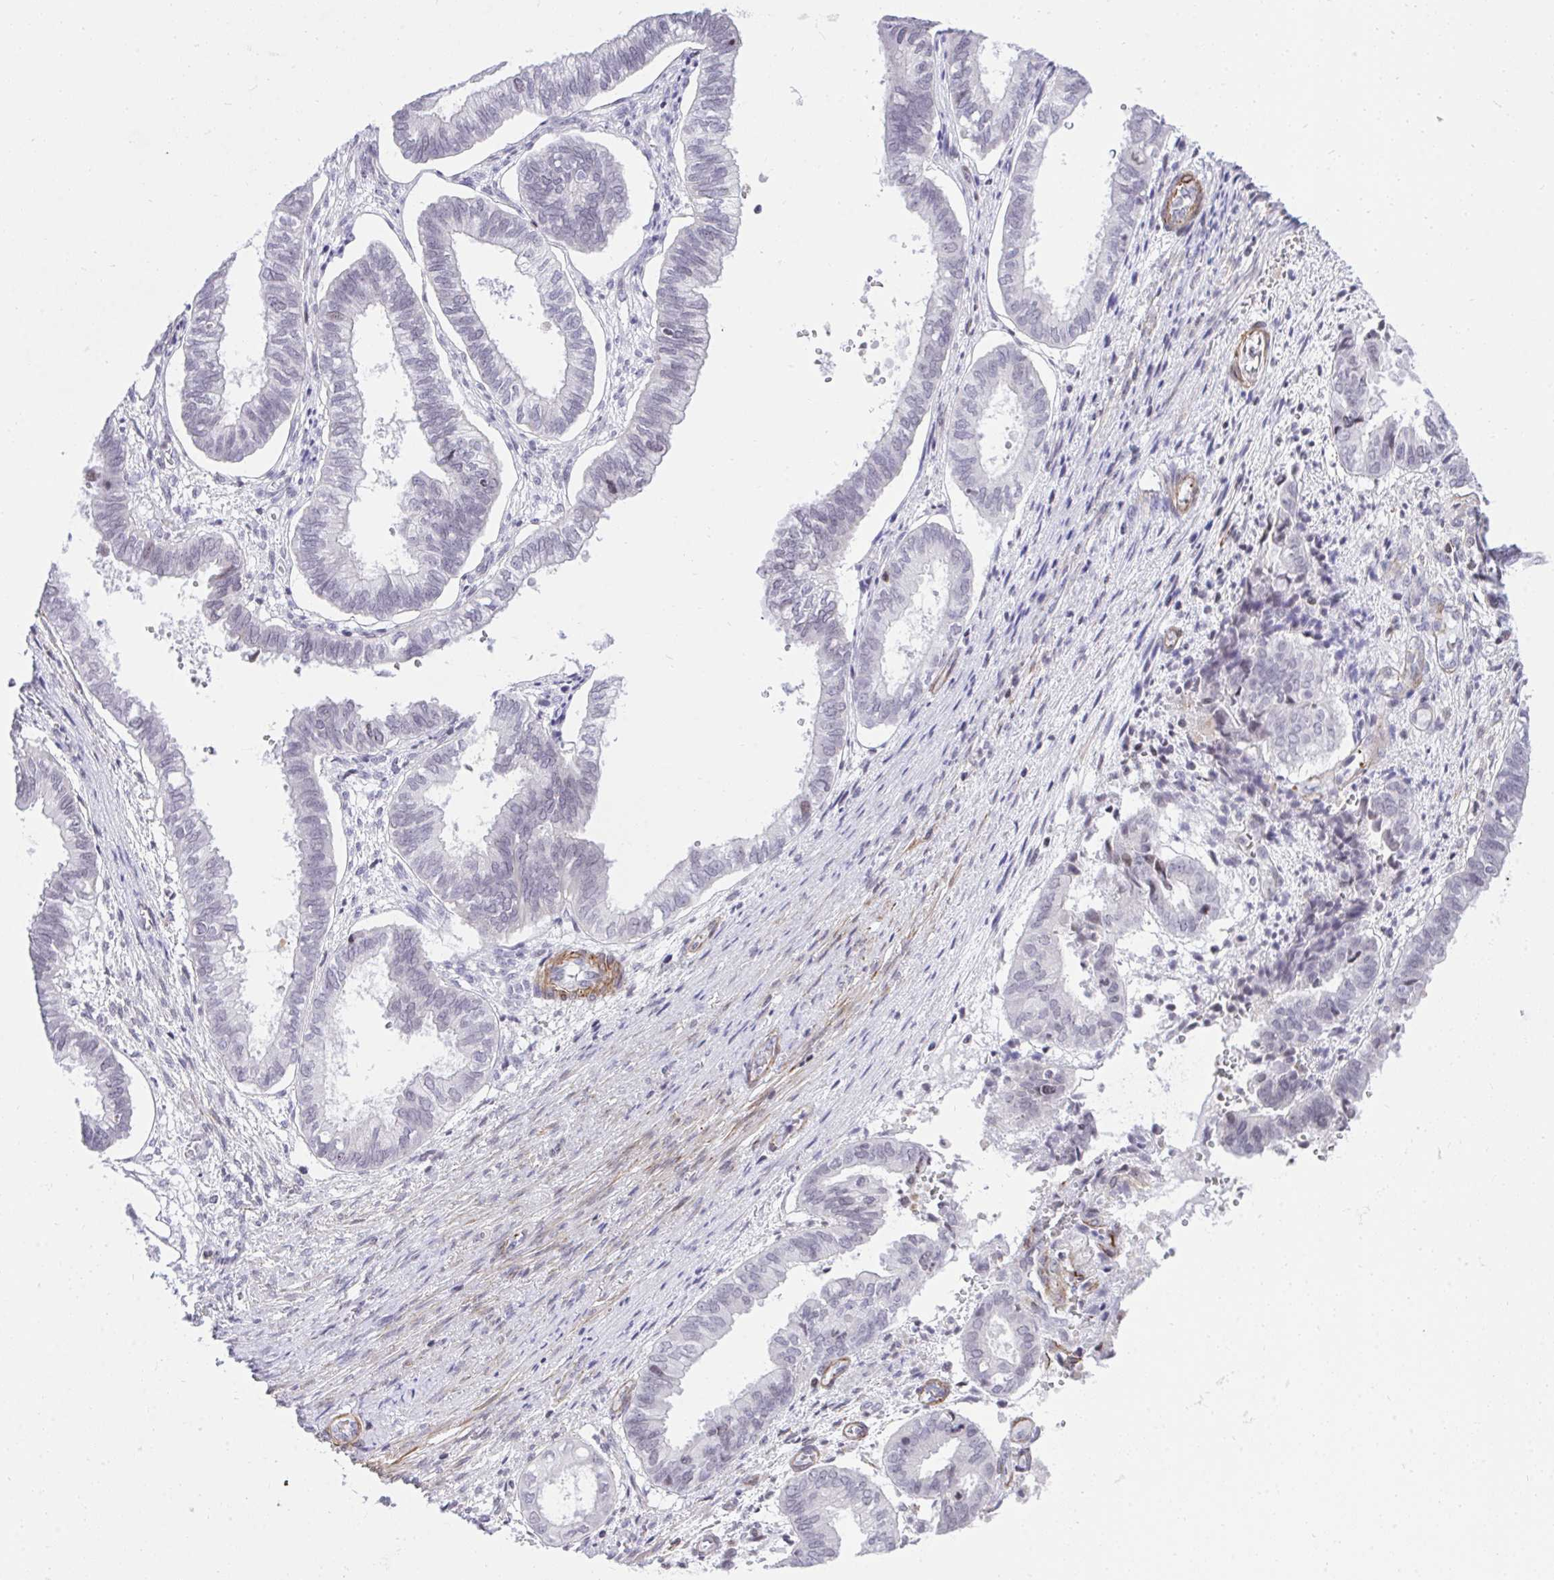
{"staining": {"intensity": "negative", "quantity": "none", "location": "none"}, "tissue": "ovarian cancer", "cell_type": "Tumor cells", "image_type": "cancer", "snomed": [{"axis": "morphology", "description": "Carcinoma, endometroid"}, {"axis": "topography", "description": "Ovary"}], "caption": "DAB immunohistochemical staining of human ovarian cancer (endometroid carcinoma) displays no significant expression in tumor cells.", "gene": "KCNN4", "patient": {"sex": "female", "age": 64}}